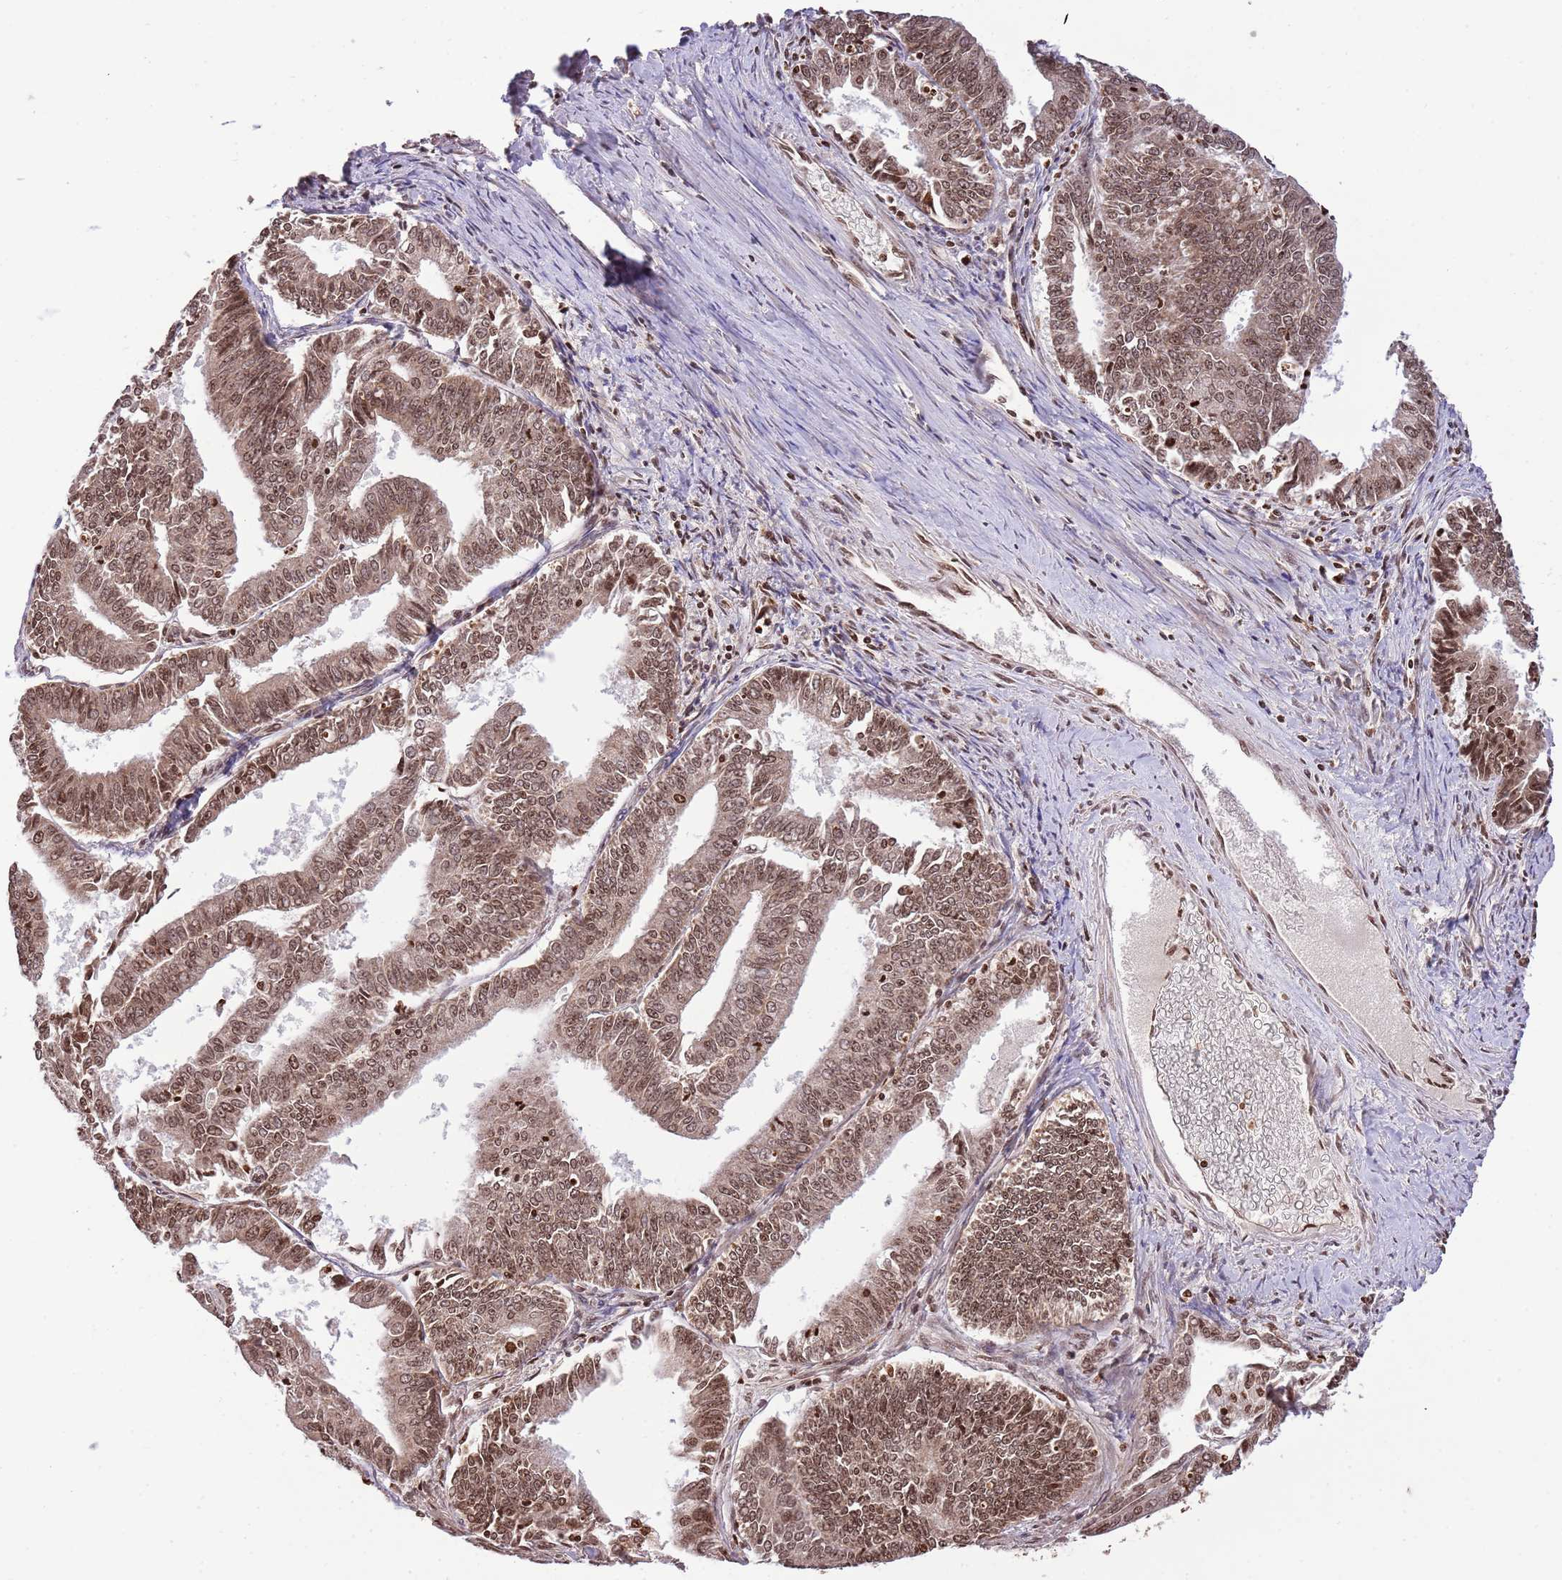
{"staining": {"intensity": "moderate", "quantity": ">75%", "location": "cytoplasmic/membranous,nuclear"}, "tissue": "endometrial cancer", "cell_type": "Tumor cells", "image_type": "cancer", "snomed": [{"axis": "morphology", "description": "Adenocarcinoma, NOS"}, {"axis": "topography", "description": "Endometrium"}], "caption": "Endometrial cancer (adenocarcinoma) stained with immunohistochemistry (IHC) demonstrates moderate cytoplasmic/membranous and nuclear positivity in about >75% of tumor cells.", "gene": "SAMSN1", "patient": {"sex": "female", "age": 73}}